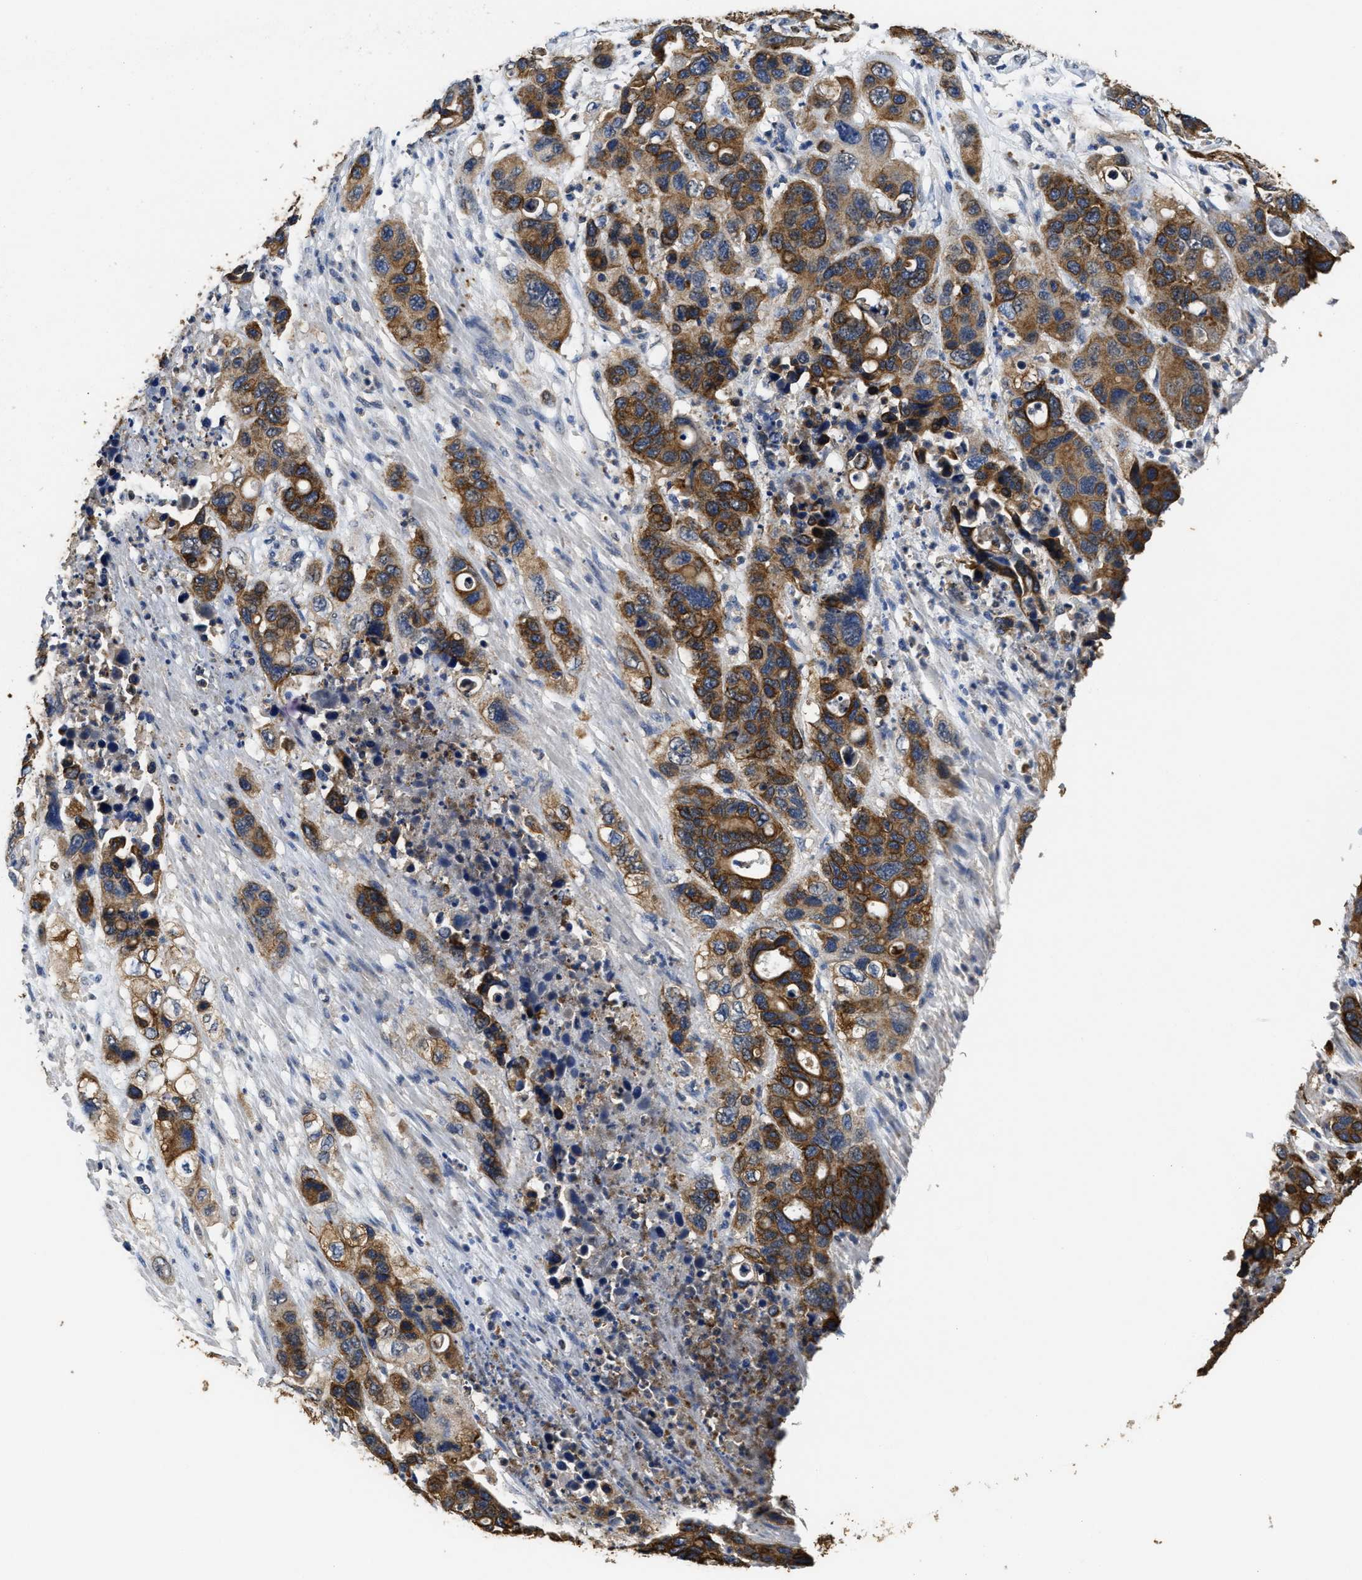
{"staining": {"intensity": "moderate", "quantity": ">75%", "location": "cytoplasmic/membranous"}, "tissue": "pancreatic cancer", "cell_type": "Tumor cells", "image_type": "cancer", "snomed": [{"axis": "morphology", "description": "Adenocarcinoma, NOS"}, {"axis": "topography", "description": "Pancreas"}], "caption": "Brown immunohistochemical staining in human pancreatic cancer (adenocarcinoma) reveals moderate cytoplasmic/membranous positivity in about >75% of tumor cells.", "gene": "CTNNA1", "patient": {"sex": "female", "age": 71}}